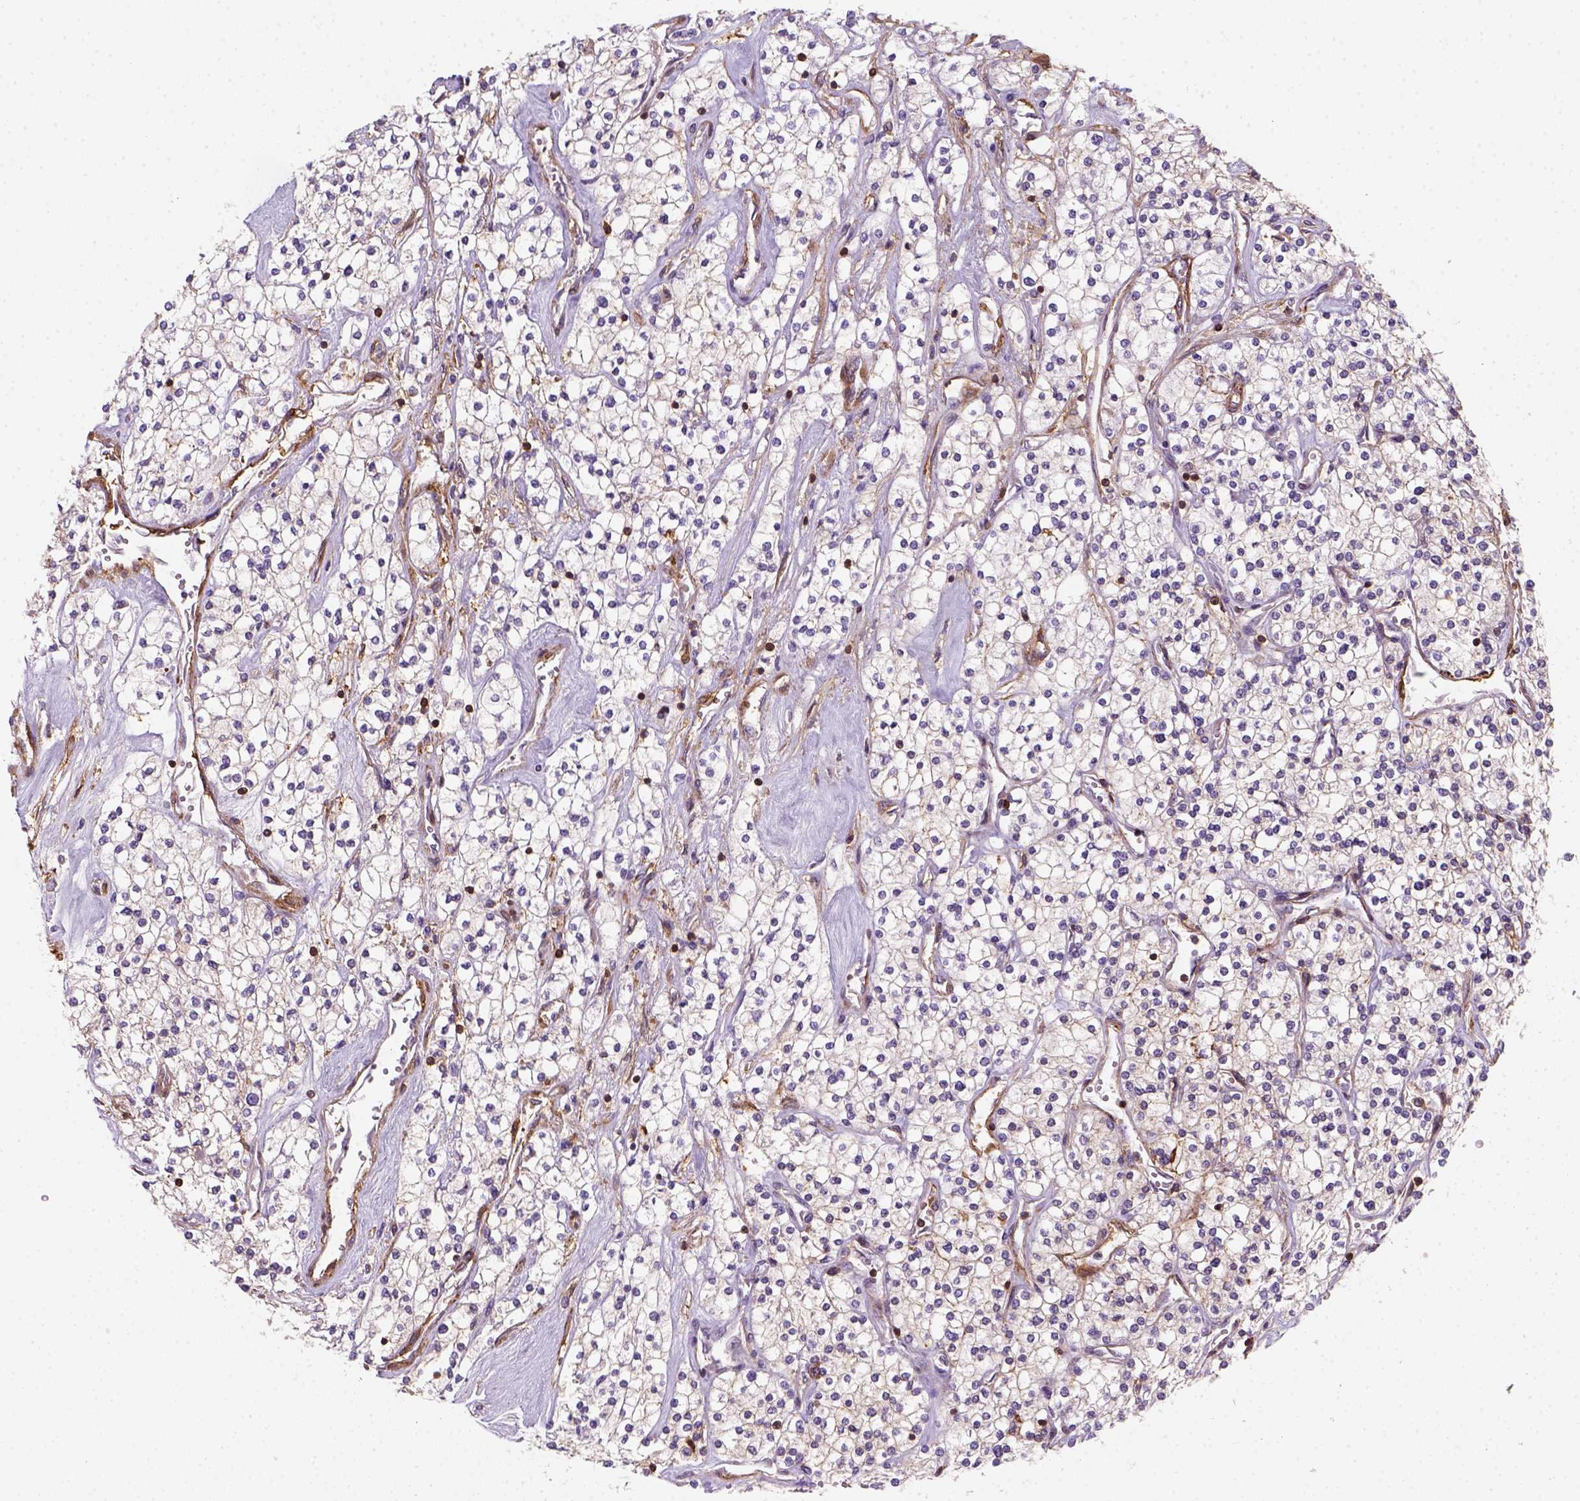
{"staining": {"intensity": "negative", "quantity": "none", "location": "none"}, "tissue": "renal cancer", "cell_type": "Tumor cells", "image_type": "cancer", "snomed": [{"axis": "morphology", "description": "Adenocarcinoma, NOS"}, {"axis": "topography", "description": "Kidney"}], "caption": "An immunohistochemistry micrograph of adenocarcinoma (renal) is shown. There is no staining in tumor cells of adenocarcinoma (renal).", "gene": "GPRC5D", "patient": {"sex": "male", "age": 80}}